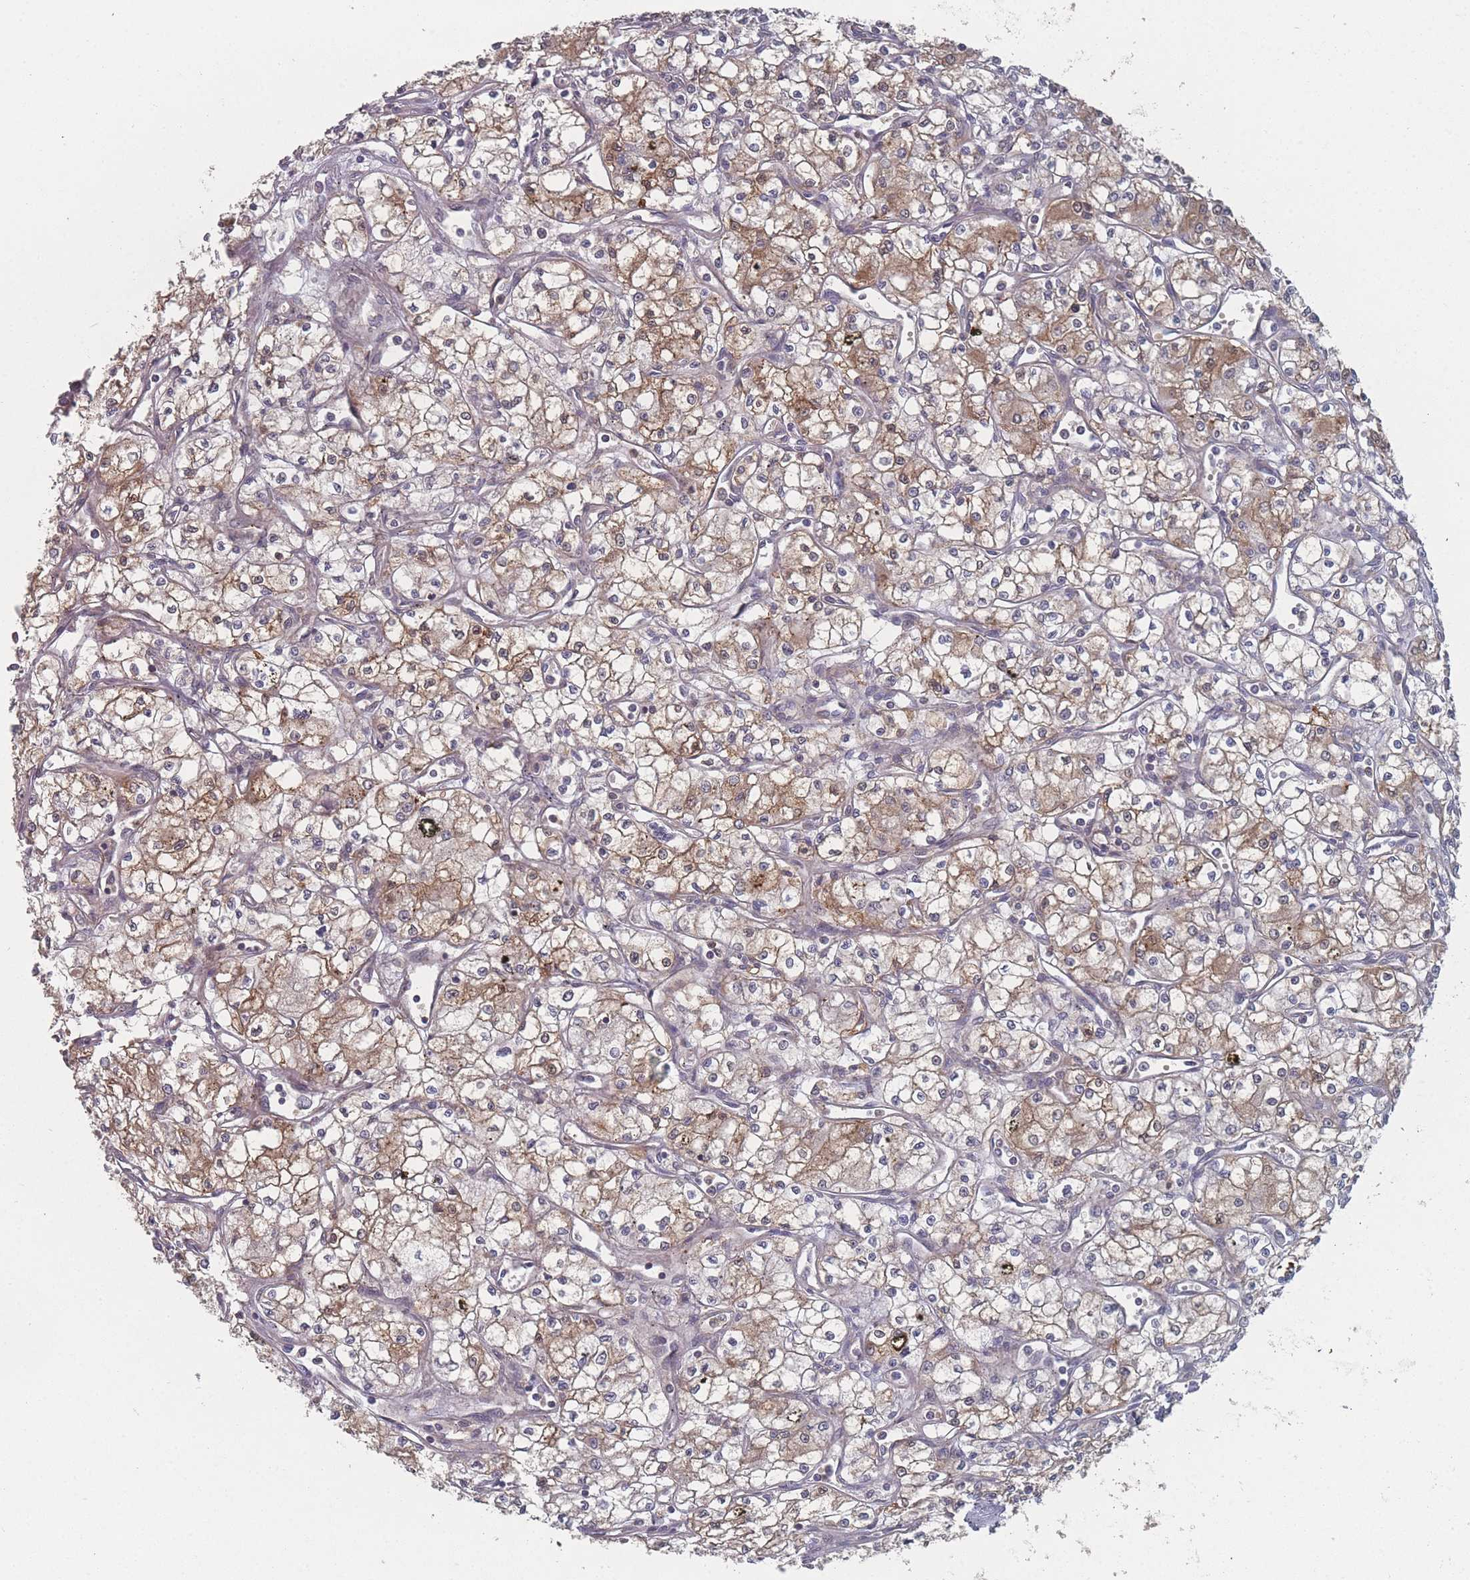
{"staining": {"intensity": "moderate", "quantity": ">75%", "location": "cytoplasmic/membranous"}, "tissue": "renal cancer", "cell_type": "Tumor cells", "image_type": "cancer", "snomed": [{"axis": "morphology", "description": "Adenocarcinoma, NOS"}, {"axis": "topography", "description": "Kidney"}], "caption": "High-power microscopy captured an immunohistochemistry photomicrograph of adenocarcinoma (renal), revealing moderate cytoplasmic/membranous expression in approximately >75% of tumor cells.", "gene": "TBC1D25", "patient": {"sex": "male", "age": 59}}